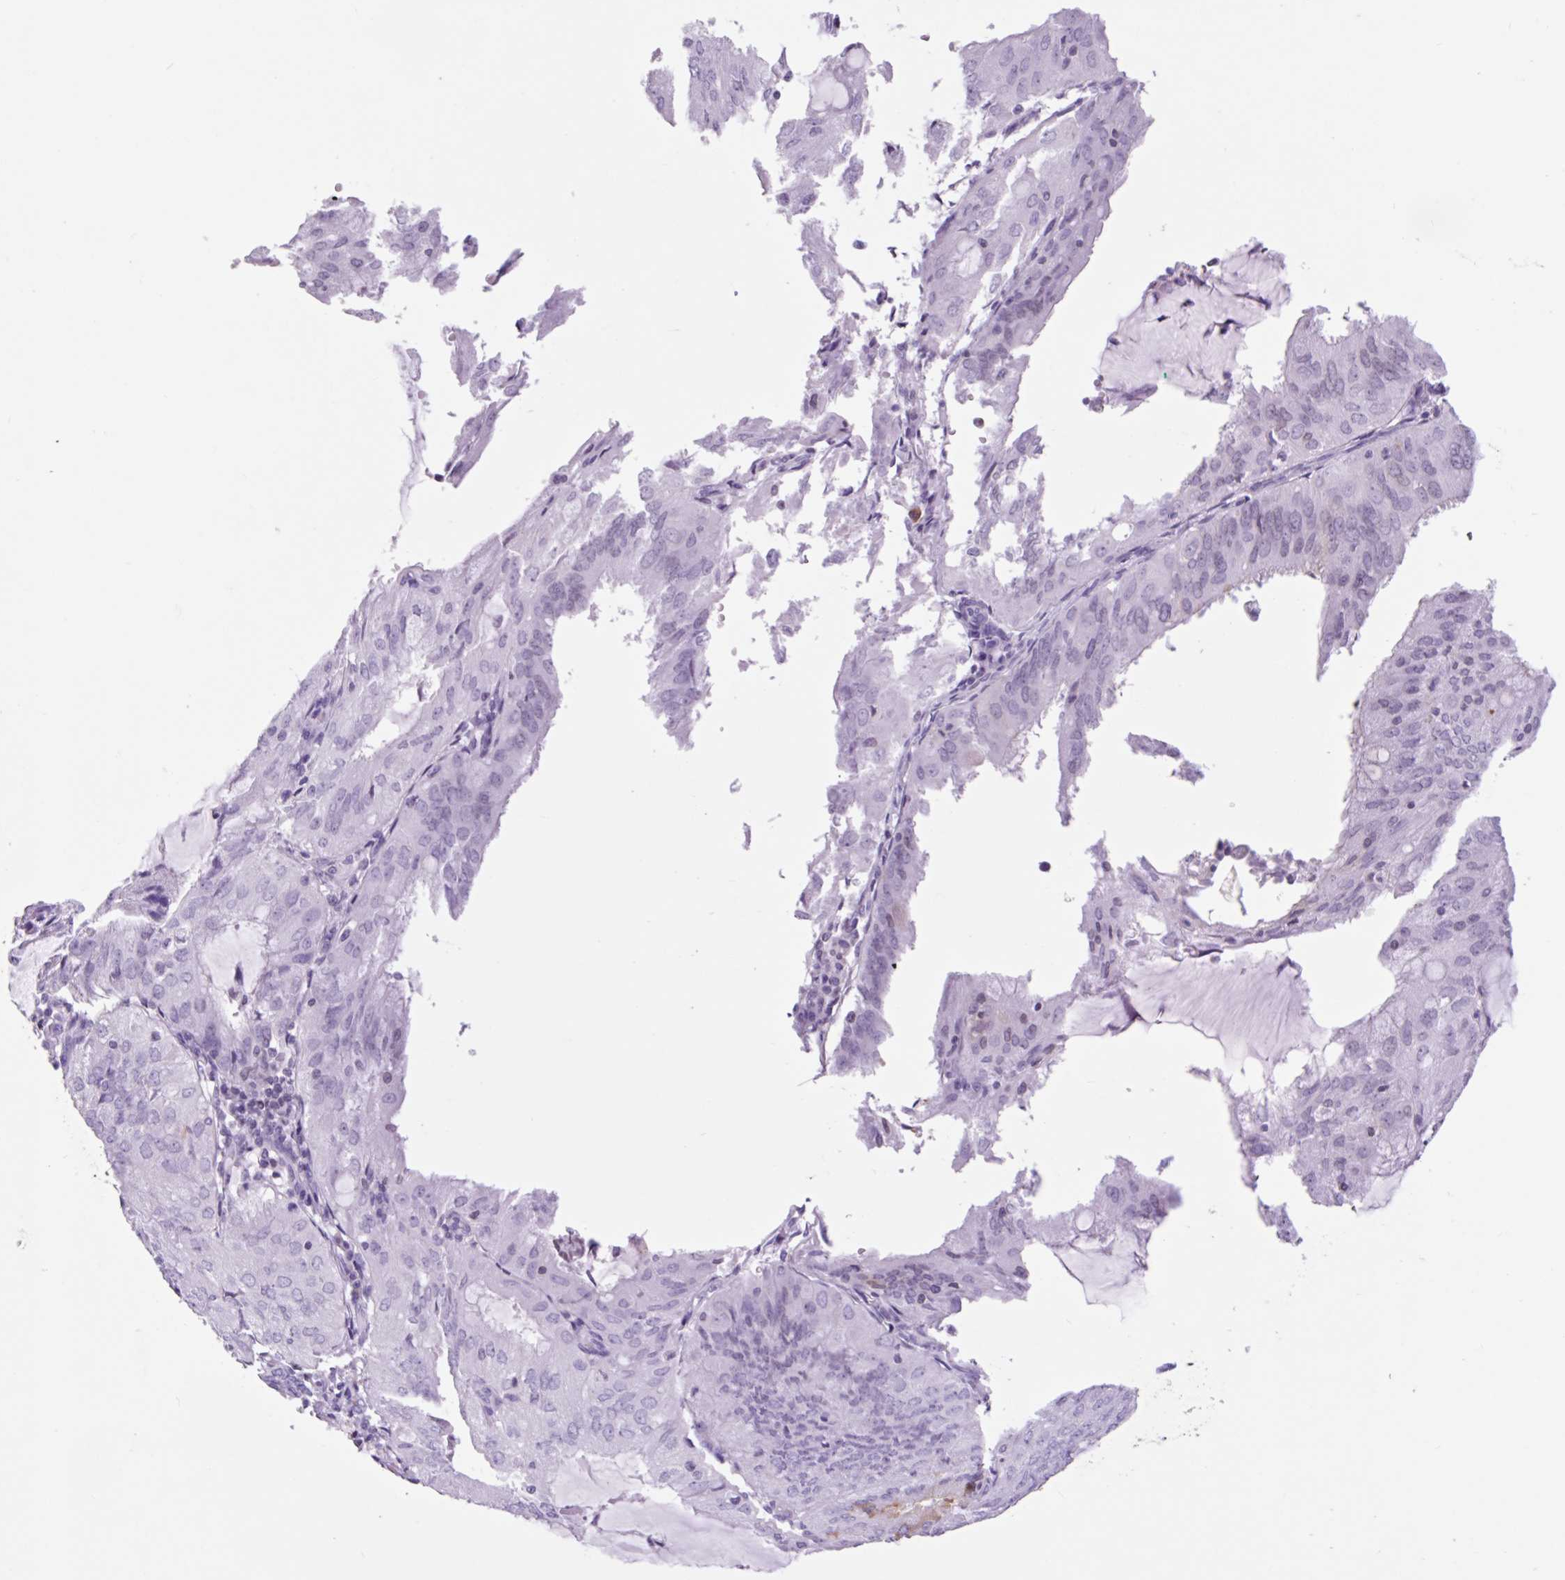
{"staining": {"intensity": "negative", "quantity": "none", "location": "none"}, "tissue": "endometrial cancer", "cell_type": "Tumor cells", "image_type": "cancer", "snomed": [{"axis": "morphology", "description": "Adenocarcinoma, NOS"}, {"axis": "topography", "description": "Endometrium"}], "caption": "This is an IHC photomicrograph of adenocarcinoma (endometrial). There is no positivity in tumor cells.", "gene": "VPREB1", "patient": {"sex": "female", "age": 81}}